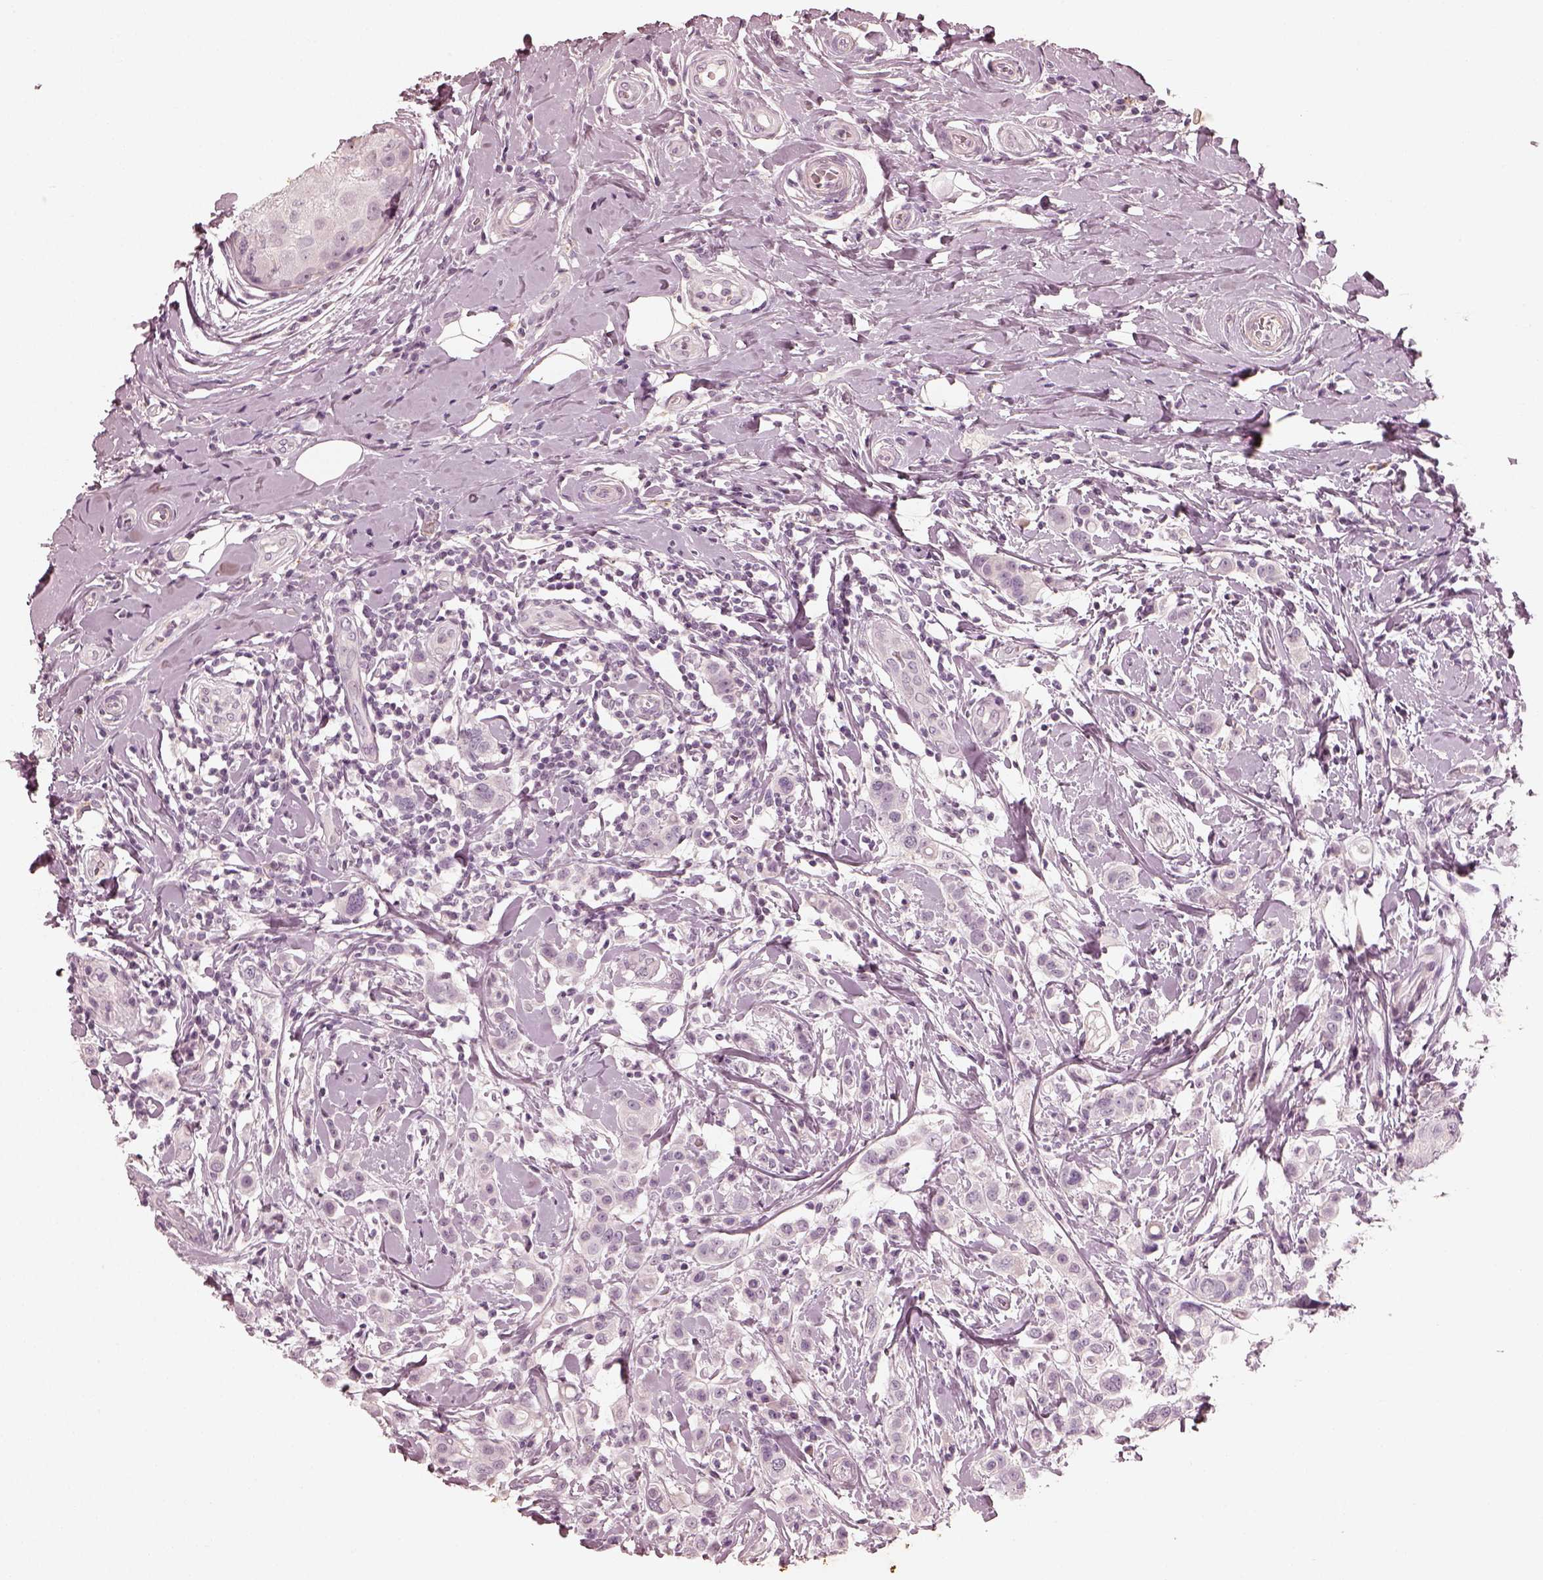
{"staining": {"intensity": "negative", "quantity": "none", "location": "none"}, "tissue": "breast cancer", "cell_type": "Tumor cells", "image_type": "cancer", "snomed": [{"axis": "morphology", "description": "Duct carcinoma"}, {"axis": "topography", "description": "Breast"}], "caption": "High power microscopy photomicrograph of an IHC image of invasive ductal carcinoma (breast), revealing no significant positivity in tumor cells.", "gene": "ADRB3", "patient": {"sex": "female", "age": 27}}